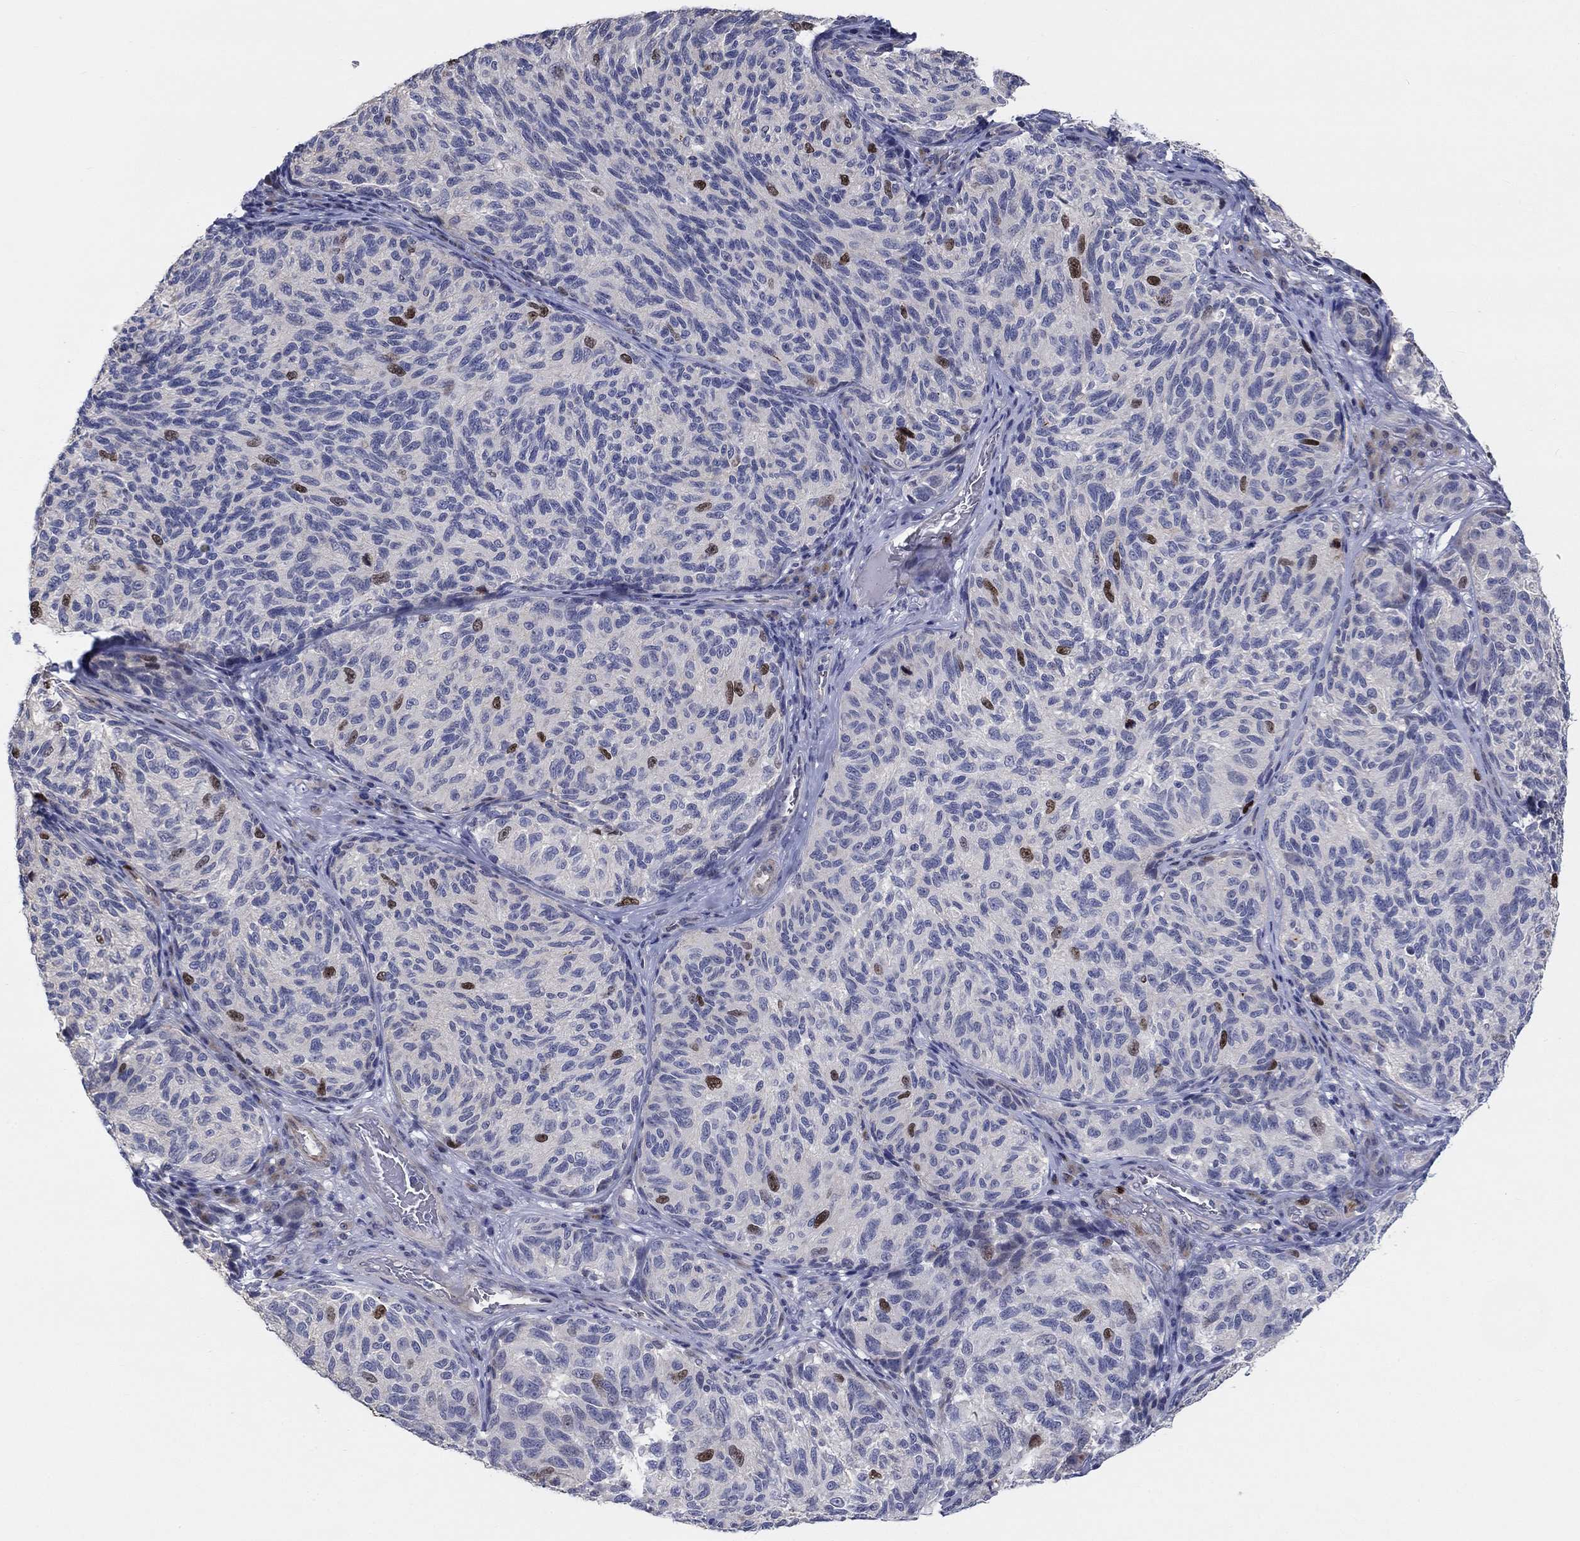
{"staining": {"intensity": "strong", "quantity": "<25%", "location": "nuclear"}, "tissue": "melanoma", "cell_type": "Tumor cells", "image_type": "cancer", "snomed": [{"axis": "morphology", "description": "Malignant melanoma, NOS"}, {"axis": "topography", "description": "Skin"}], "caption": "Brown immunohistochemical staining in melanoma shows strong nuclear positivity in approximately <25% of tumor cells.", "gene": "PRC1", "patient": {"sex": "female", "age": 73}}